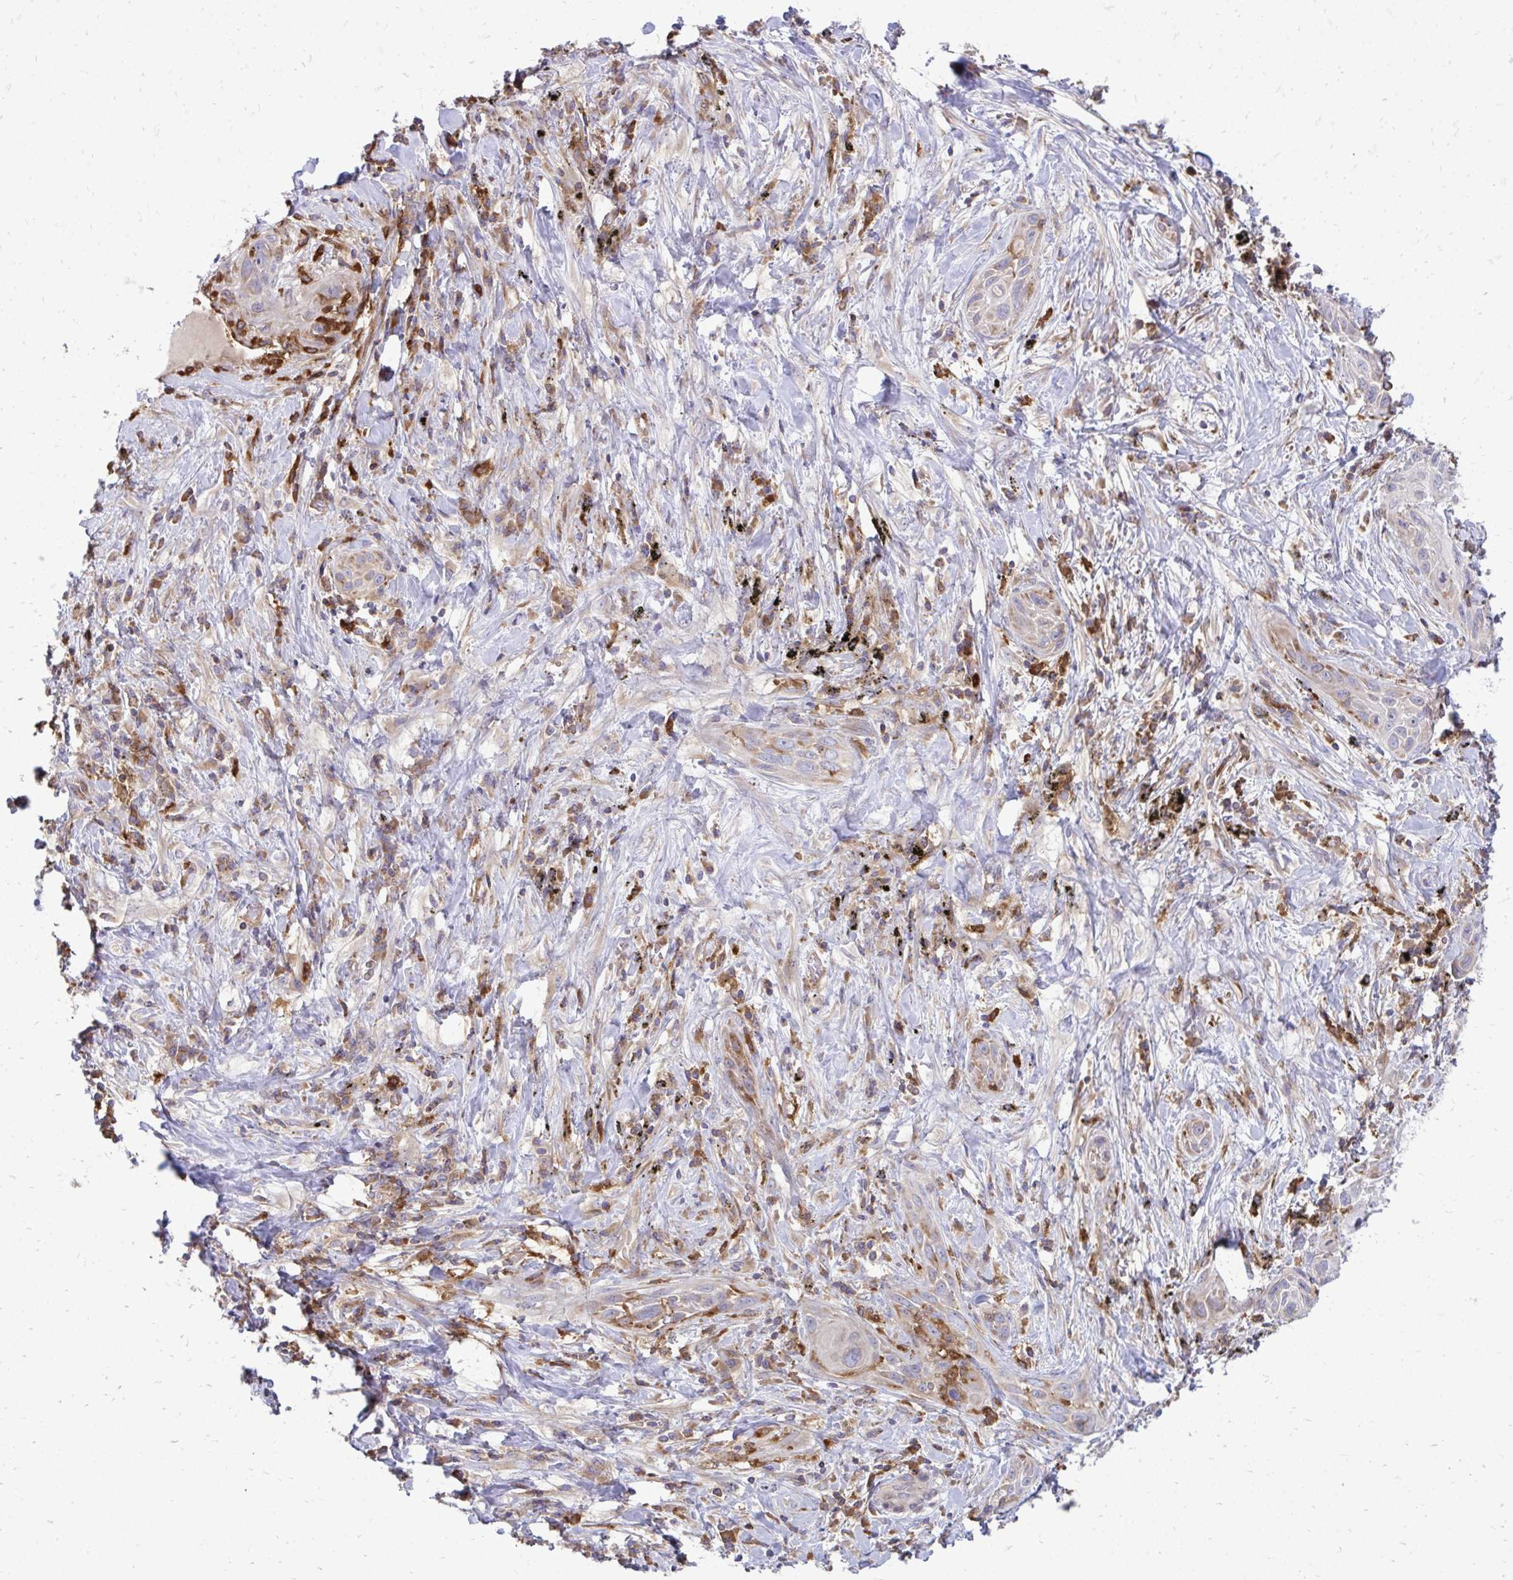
{"staining": {"intensity": "weak", "quantity": "<25%", "location": "cytoplasmic/membranous"}, "tissue": "lung cancer", "cell_type": "Tumor cells", "image_type": "cancer", "snomed": [{"axis": "morphology", "description": "Squamous cell carcinoma, NOS"}, {"axis": "topography", "description": "Lung"}], "caption": "The immunohistochemistry (IHC) micrograph has no significant staining in tumor cells of lung cancer (squamous cell carcinoma) tissue.", "gene": "ASAP1", "patient": {"sex": "male", "age": 79}}